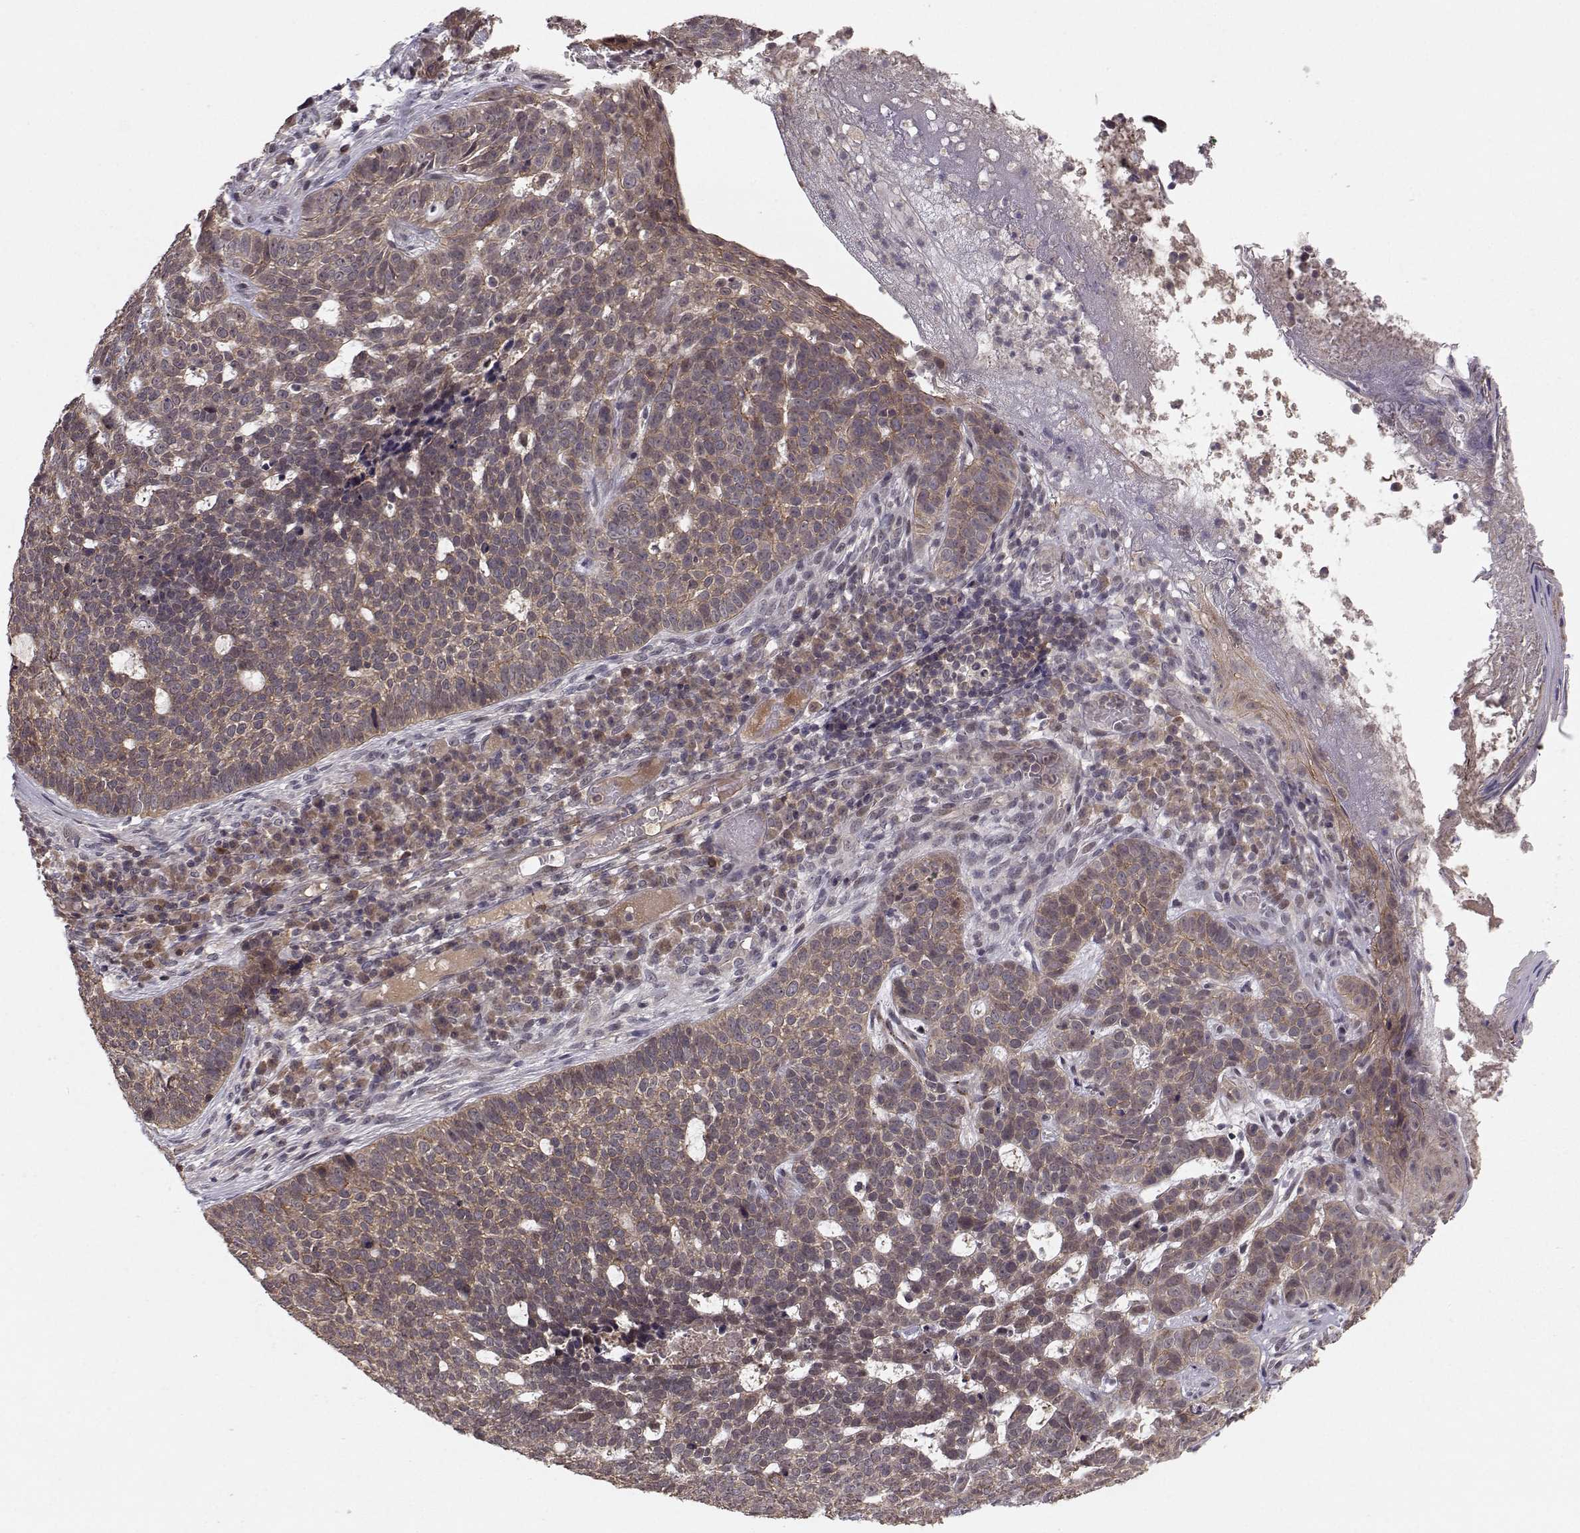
{"staining": {"intensity": "weak", "quantity": ">75%", "location": "cytoplasmic/membranous"}, "tissue": "skin cancer", "cell_type": "Tumor cells", "image_type": "cancer", "snomed": [{"axis": "morphology", "description": "Basal cell carcinoma"}, {"axis": "topography", "description": "Skin"}], "caption": "Immunohistochemistry (IHC) (DAB) staining of basal cell carcinoma (skin) shows weak cytoplasmic/membranous protein positivity in approximately >75% of tumor cells. (DAB (3,3'-diaminobenzidine) = brown stain, brightfield microscopy at high magnification).", "gene": "PLEKHG3", "patient": {"sex": "female", "age": 69}}